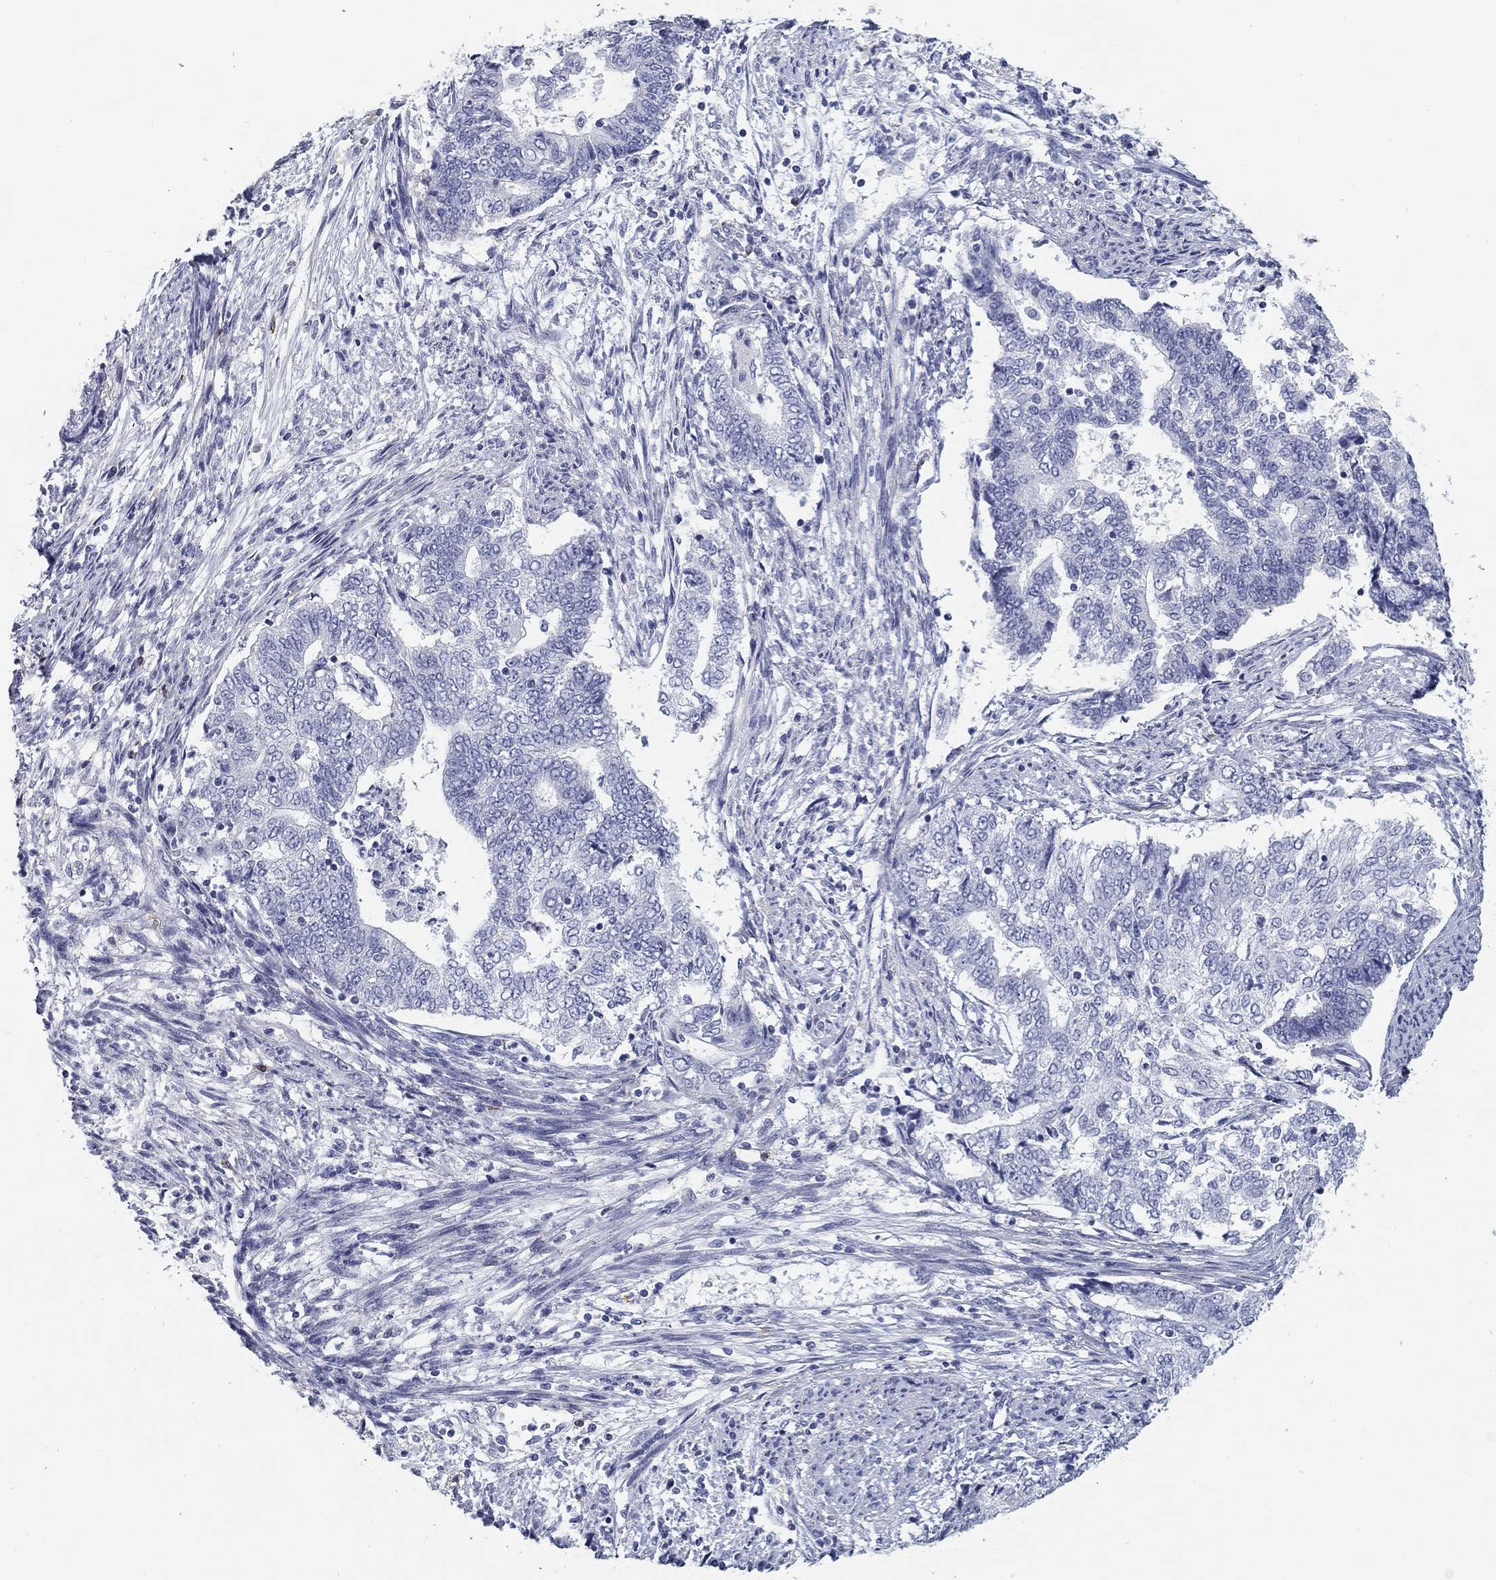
{"staining": {"intensity": "negative", "quantity": "none", "location": "none"}, "tissue": "endometrial cancer", "cell_type": "Tumor cells", "image_type": "cancer", "snomed": [{"axis": "morphology", "description": "Adenocarcinoma, NOS"}, {"axis": "topography", "description": "Endometrium"}], "caption": "A photomicrograph of endometrial adenocarcinoma stained for a protein exhibits no brown staining in tumor cells.", "gene": "CD79B", "patient": {"sex": "female", "age": 65}}